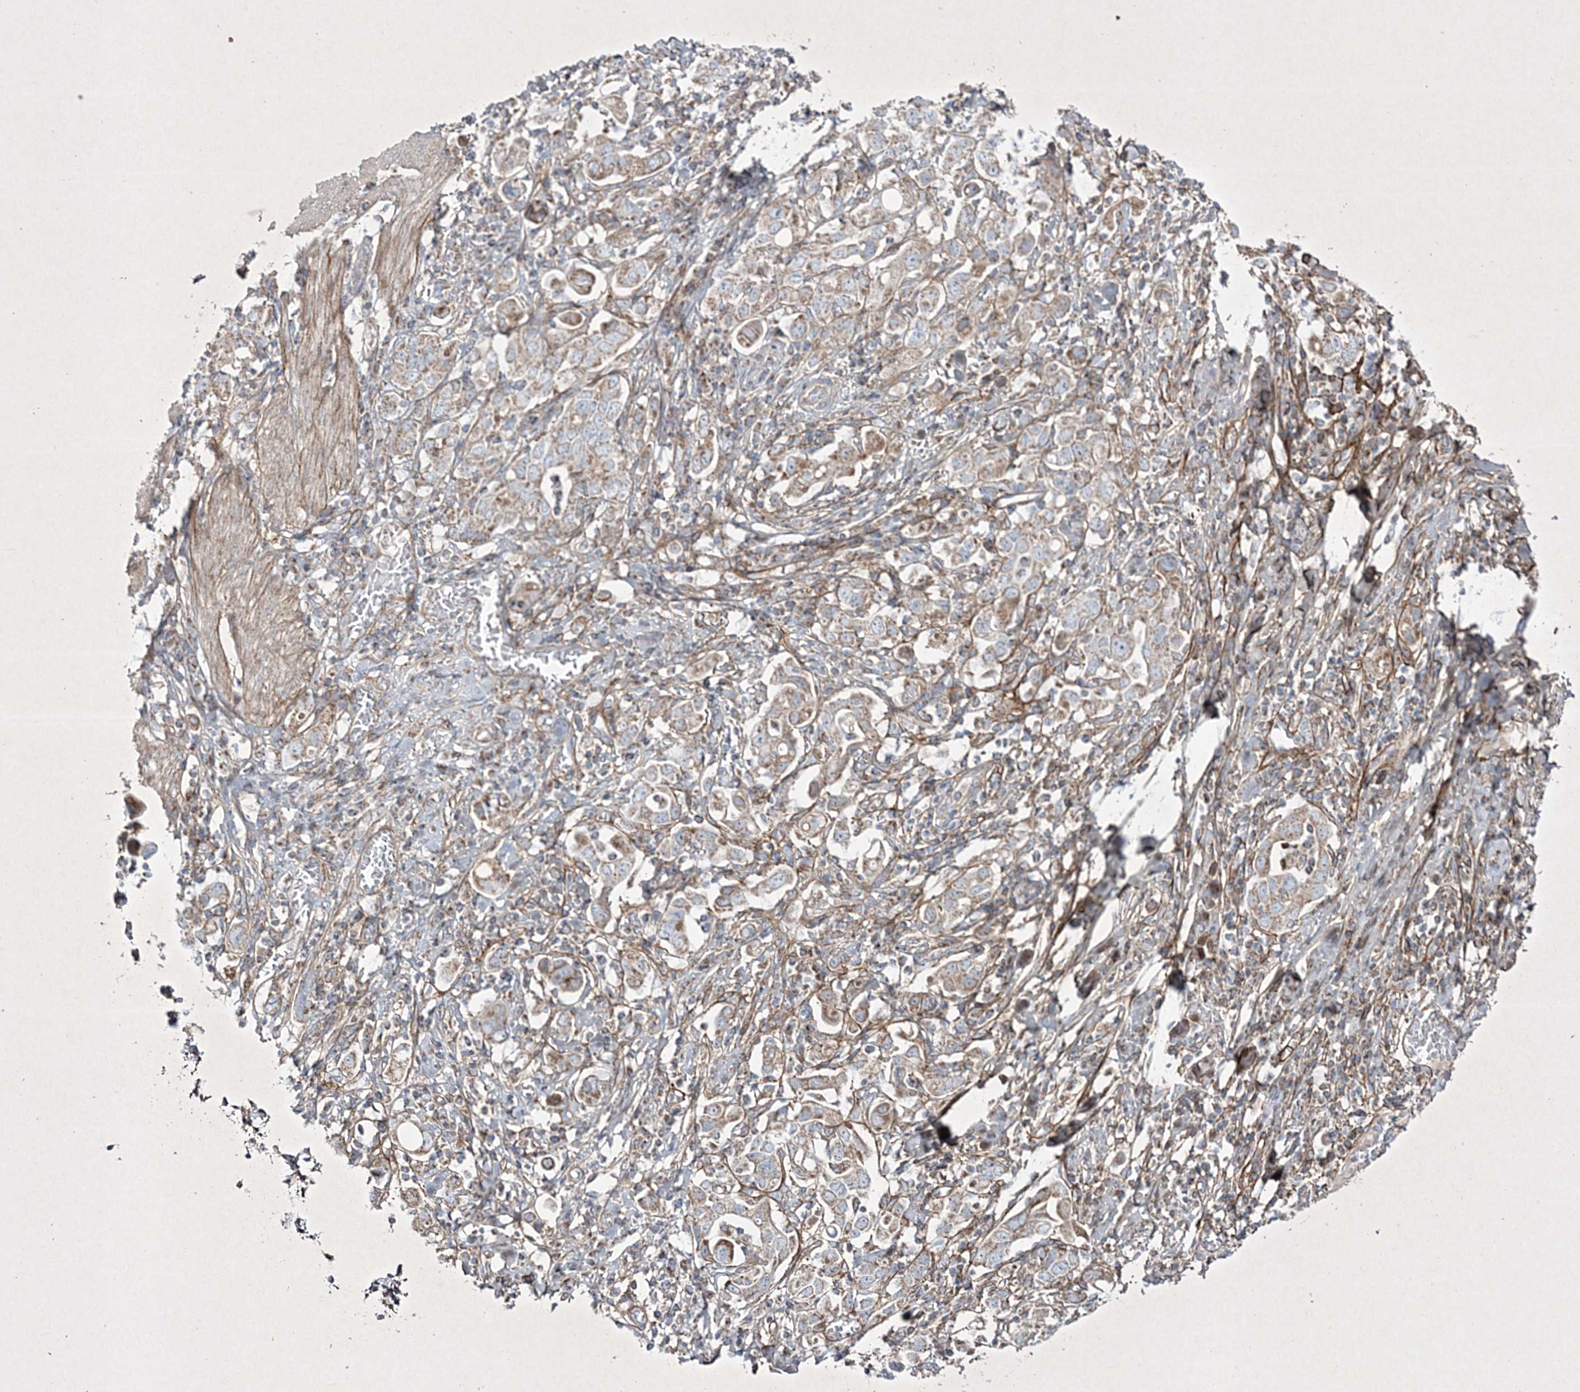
{"staining": {"intensity": "moderate", "quantity": ">75%", "location": "cytoplasmic/membranous"}, "tissue": "stomach cancer", "cell_type": "Tumor cells", "image_type": "cancer", "snomed": [{"axis": "morphology", "description": "Adenocarcinoma, NOS"}, {"axis": "topography", "description": "Stomach, upper"}], "caption": "Immunohistochemistry of human stomach cancer demonstrates medium levels of moderate cytoplasmic/membranous positivity in approximately >75% of tumor cells. Using DAB (brown) and hematoxylin (blue) stains, captured at high magnification using brightfield microscopy.", "gene": "RICTOR", "patient": {"sex": "male", "age": 62}}